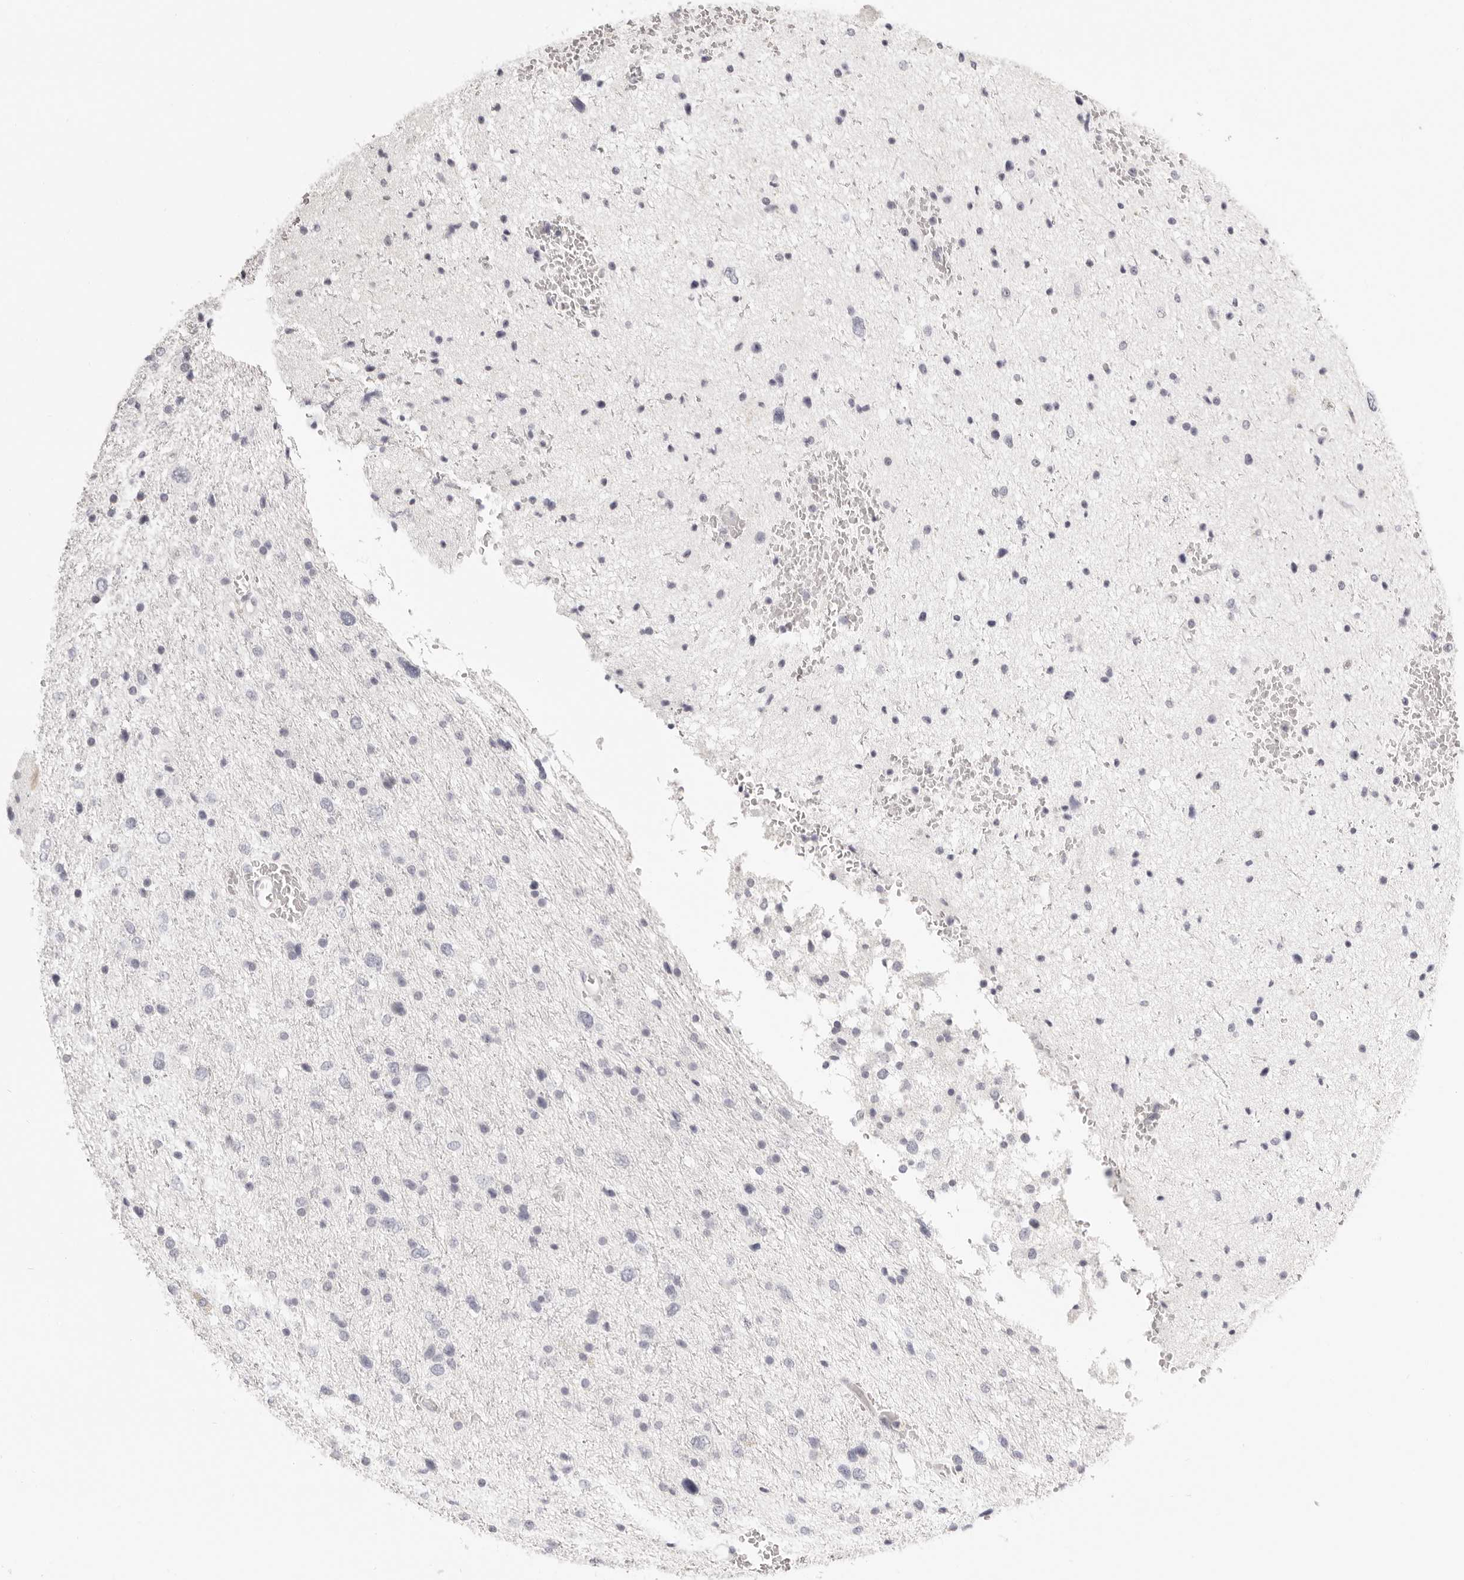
{"staining": {"intensity": "negative", "quantity": "none", "location": "none"}, "tissue": "glioma", "cell_type": "Tumor cells", "image_type": "cancer", "snomed": [{"axis": "morphology", "description": "Glioma, malignant, Low grade"}, {"axis": "topography", "description": "Cerebral cortex"}], "caption": "This is an immunohistochemistry image of malignant low-grade glioma. There is no positivity in tumor cells.", "gene": "FABP1", "patient": {"sex": "female", "age": 39}}